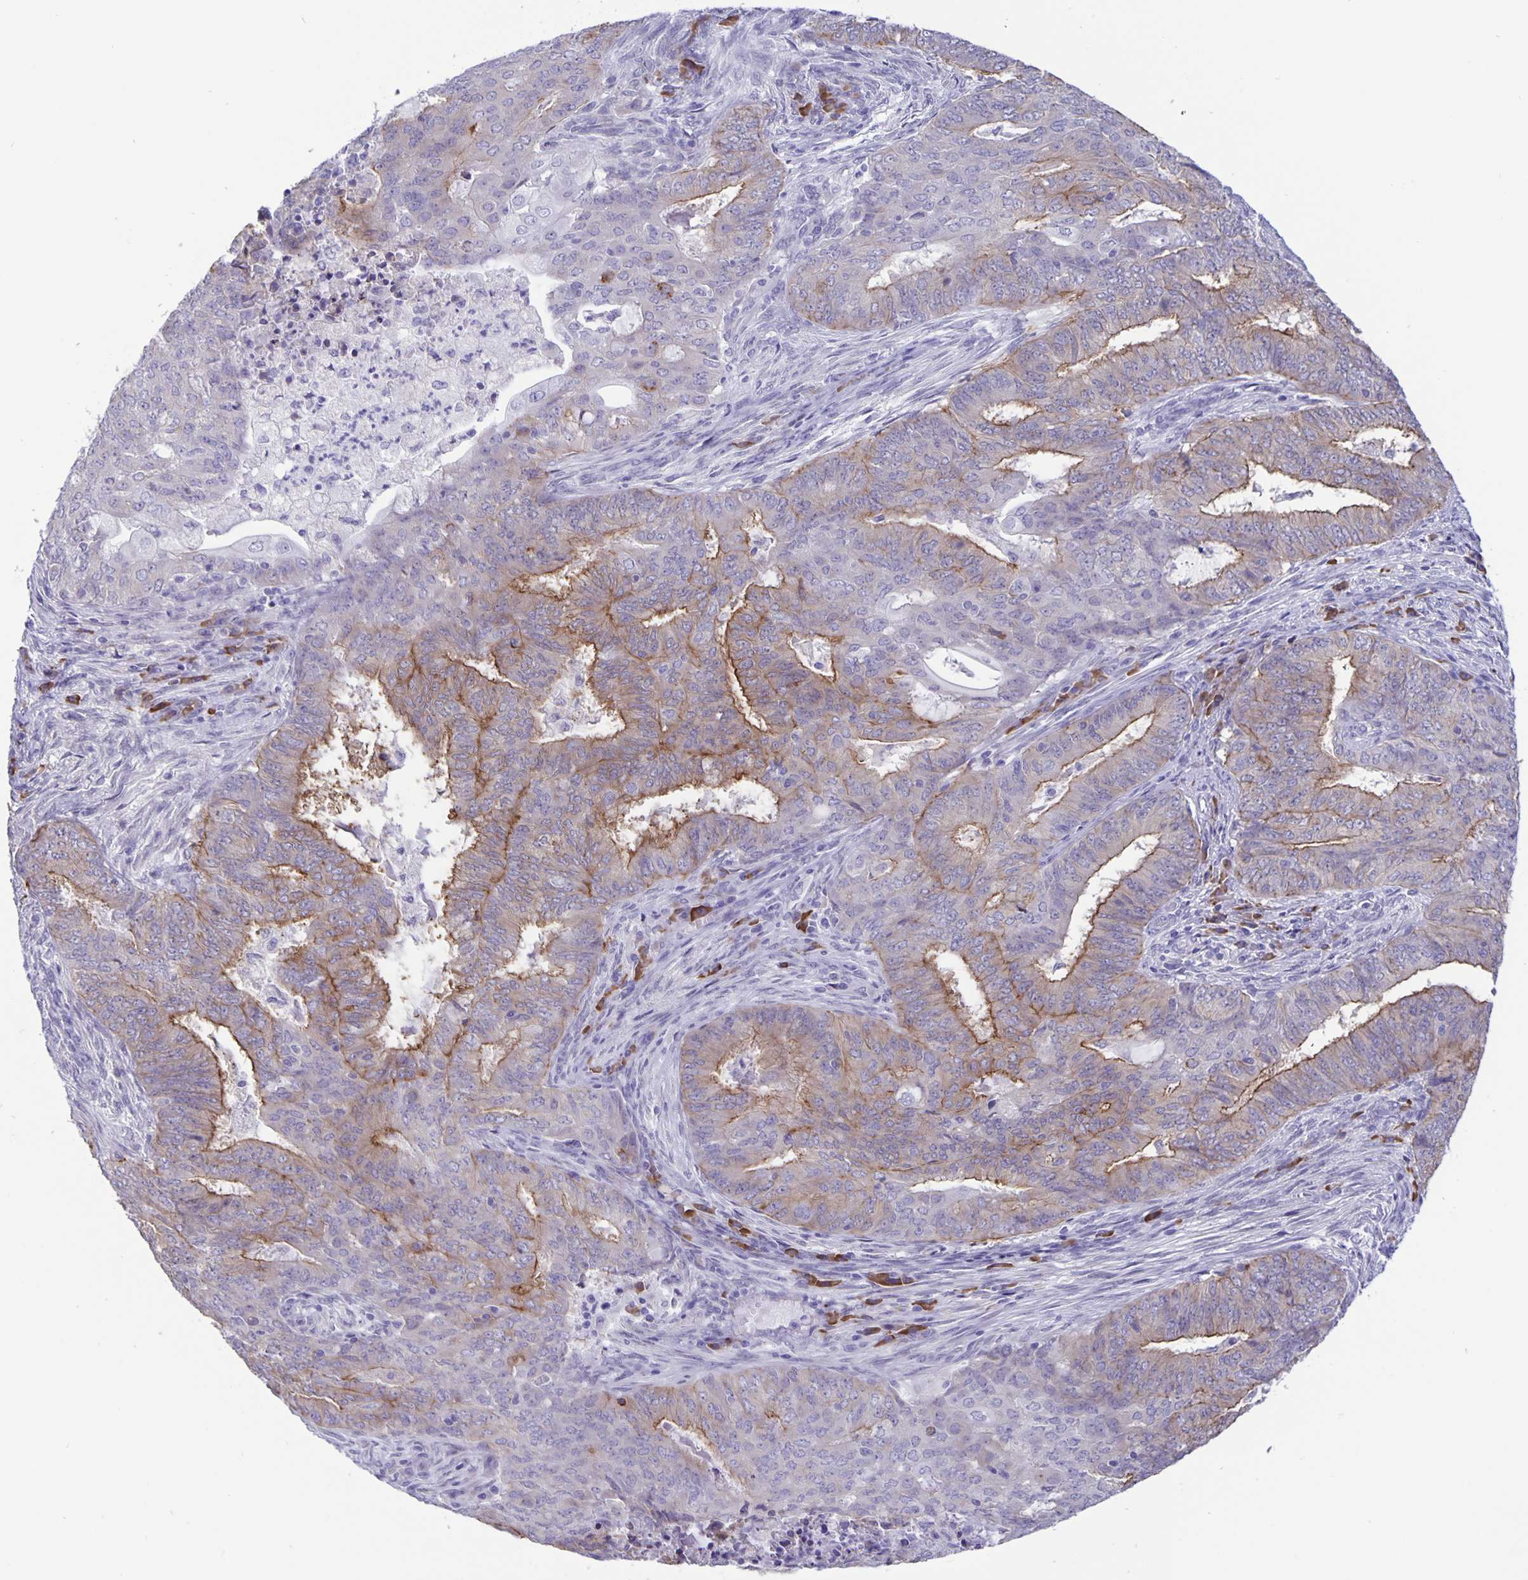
{"staining": {"intensity": "moderate", "quantity": "<25%", "location": "cytoplasmic/membranous"}, "tissue": "endometrial cancer", "cell_type": "Tumor cells", "image_type": "cancer", "snomed": [{"axis": "morphology", "description": "Adenocarcinoma, NOS"}, {"axis": "topography", "description": "Endometrium"}], "caption": "Adenocarcinoma (endometrial) stained with DAB immunohistochemistry (IHC) reveals low levels of moderate cytoplasmic/membranous expression in about <25% of tumor cells.", "gene": "ERMN", "patient": {"sex": "female", "age": 62}}